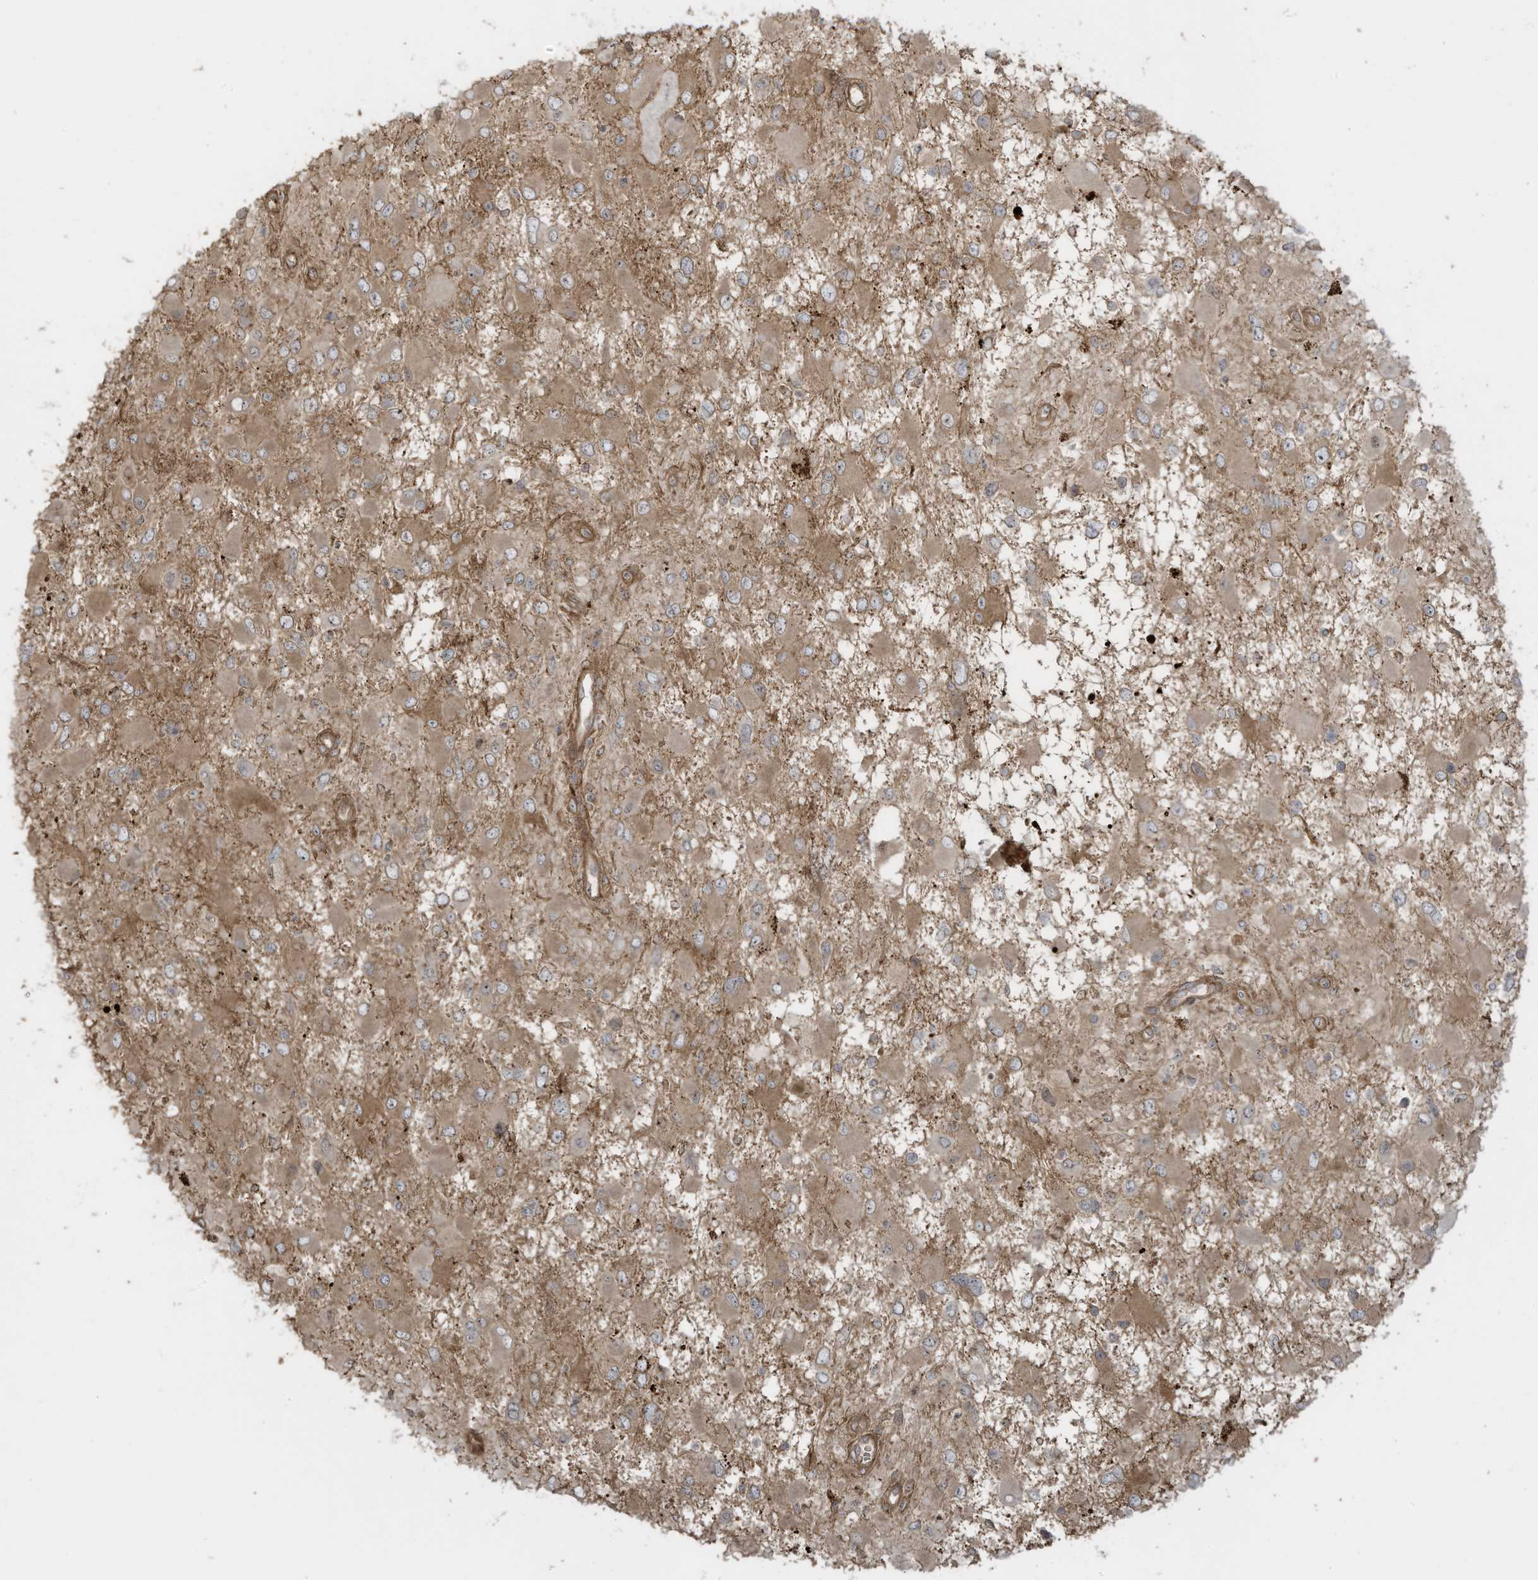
{"staining": {"intensity": "moderate", "quantity": ">75%", "location": "cytoplasmic/membranous"}, "tissue": "glioma", "cell_type": "Tumor cells", "image_type": "cancer", "snomed": [{"axis": "morphology", "description": "Glioma, malignant, High grade"}, {"axis": "topography", "description": "Brain"}], "caption": "An image of glioma stained for a protein demonstrates moderate cytoplasmic/membranous brown staining in tumor cells.", "gene": "ENTR1", "patient": {"sex": "male", "age": 53}}